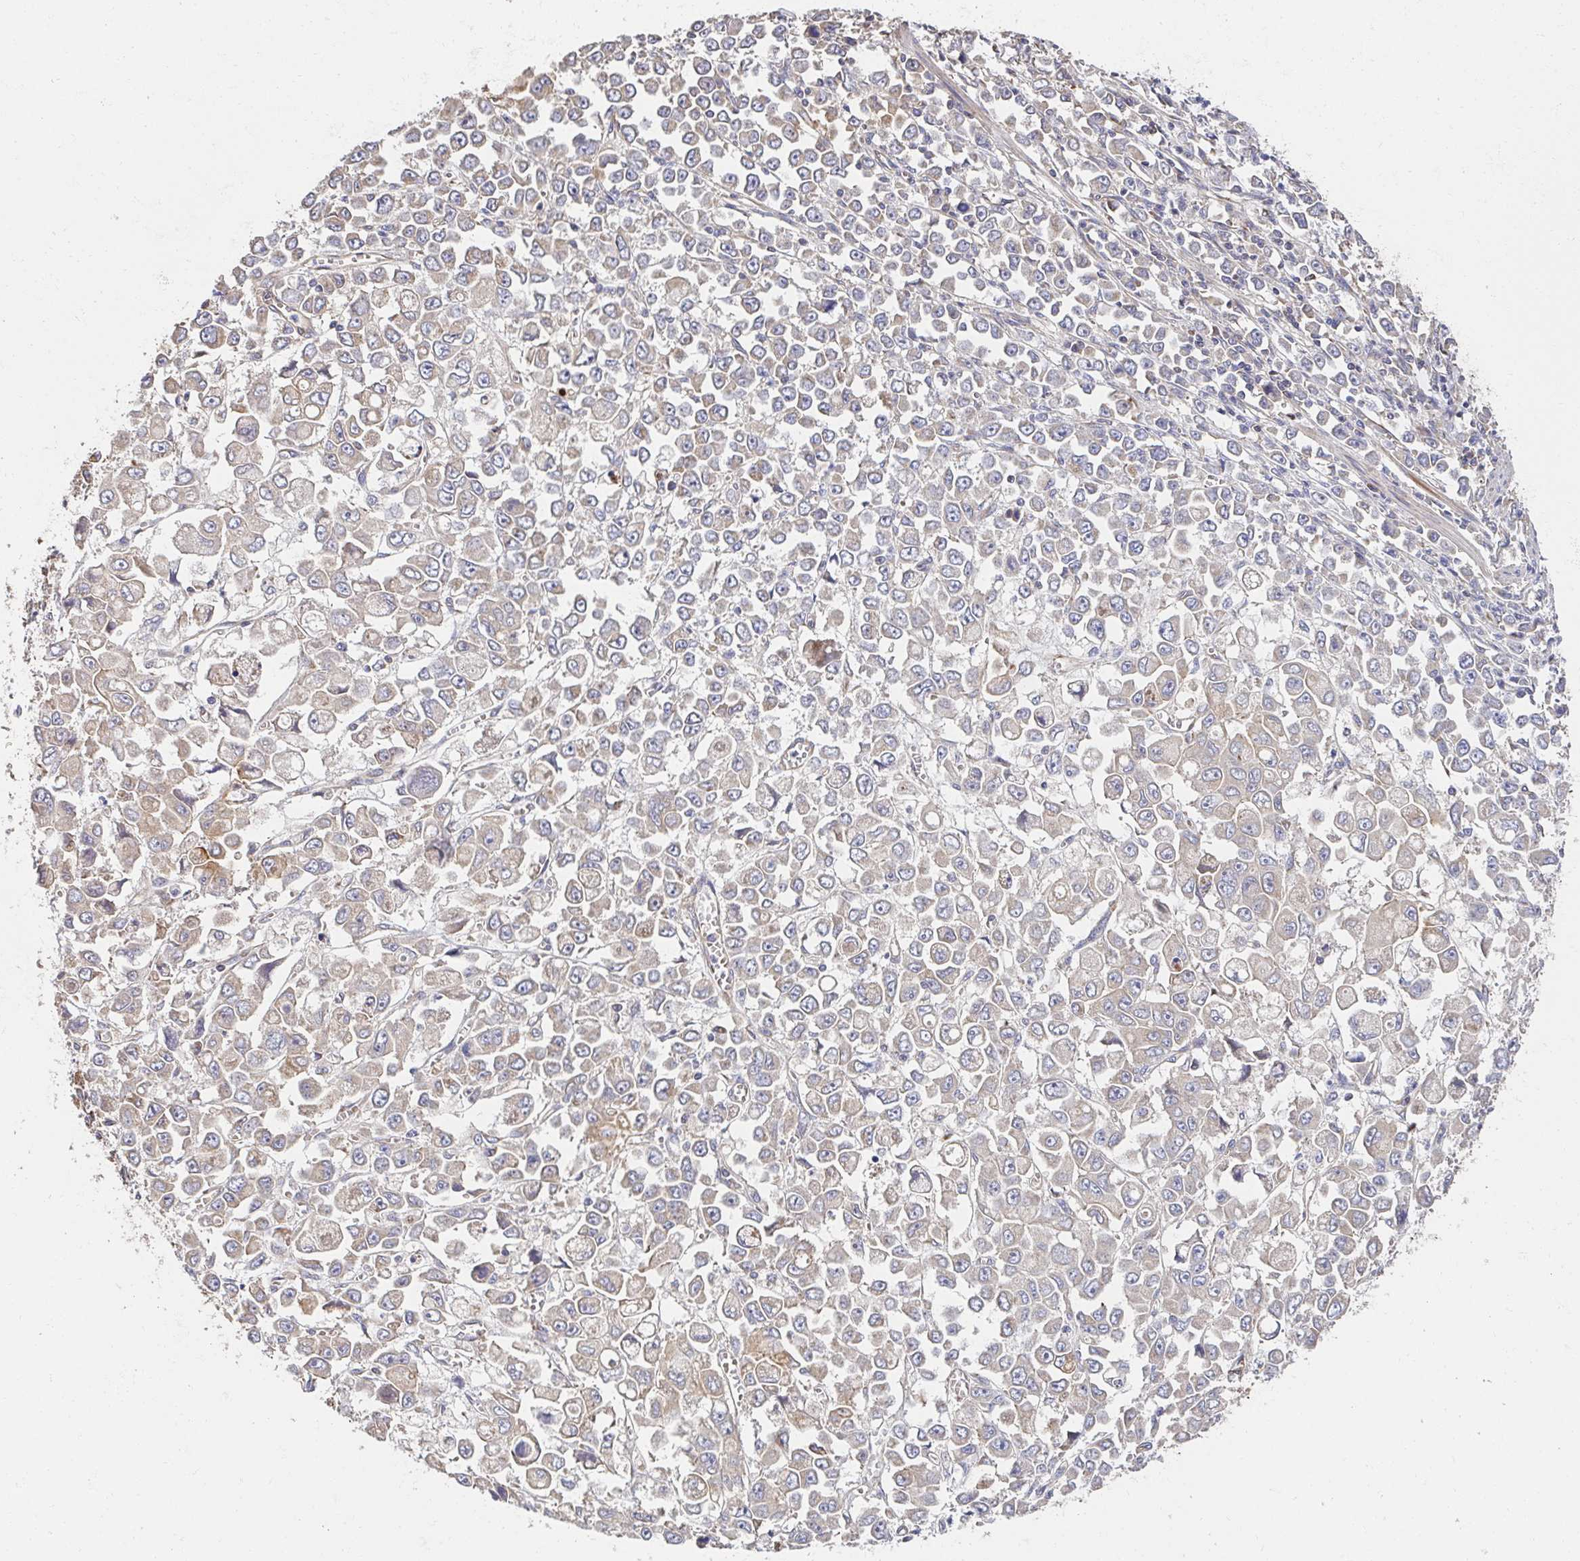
{"staining": {"intensity": "weak", "quantity": ">75%", "location": "cytoplasmic/membranous"}, "tissue": "stomach cancer", "cell_type": "Tumor cells", "image_type": "cancer", "snomed": [{"axis": "morphology", "description": "Adenocarcinoma, NOS"}, {"axis": "topography", "description": "Stomach, upper"}], "caption": "A micrograph of human adenocarcinoma (stomach) stained for a protein reveals weak cytoplasmic/membranous brown staining in tumor cells.", "gene": "APBB1", "patient": {"sex": "male", "age": 70}}